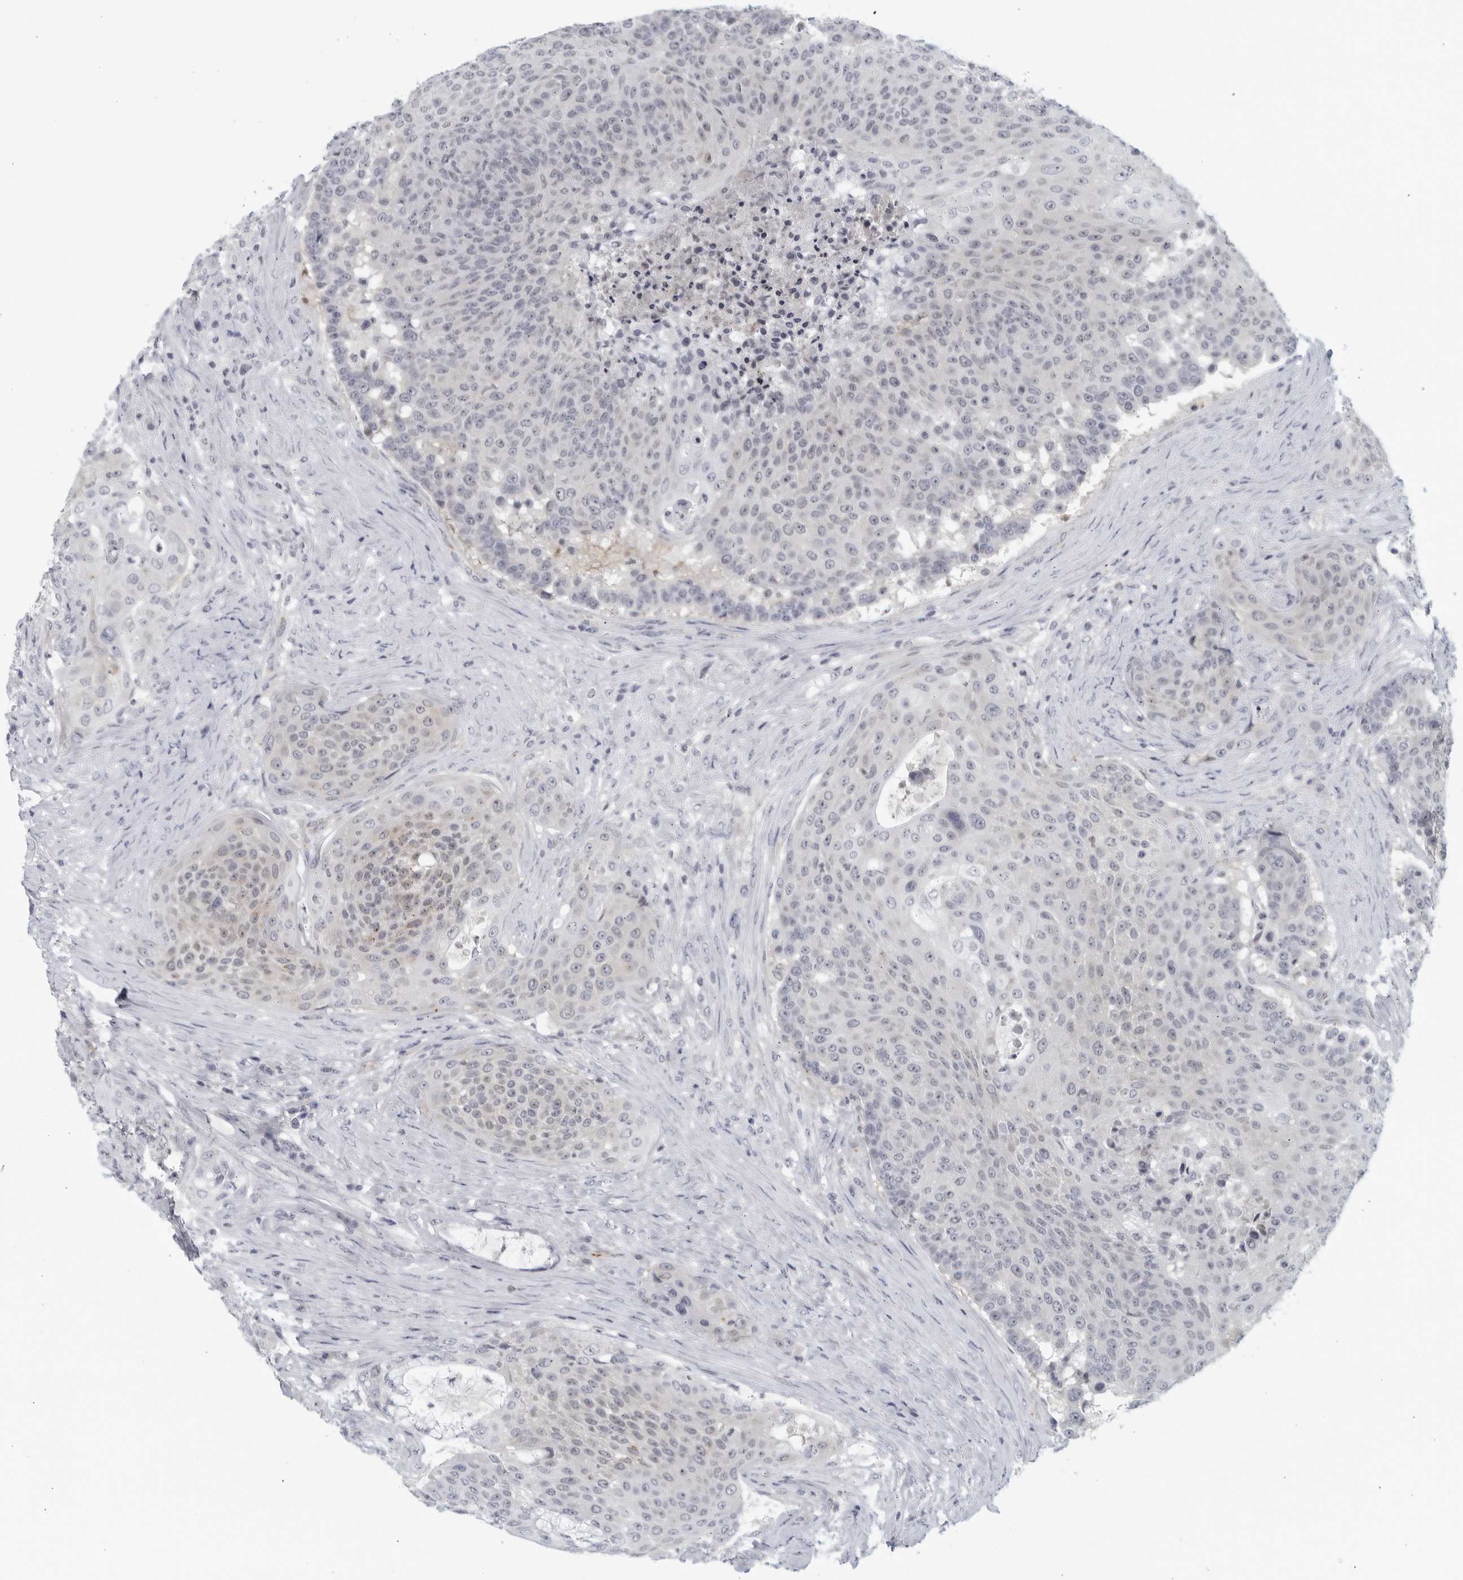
{"staining": {"intensity": "negative", "quantity": "none", "location": "none"}, "tissue": "urothelial cancer", "cell_type": "Tumor cells", "image_type": "cancer", "snomed": [{"axis": "morphology", "description": "Urothelial carcinoma, High grade"}, {"axis": "topography", "description": "Urinary bladder"}], "caption": "DAB (3,3'-diaminobenzidine) immunohistochemical staining of urothelial carcinoma (high-grade) demonstrates no significant staining in tumor cells.", "gene": "MATN1", "patient": {"sex": "female", "age": 63}}